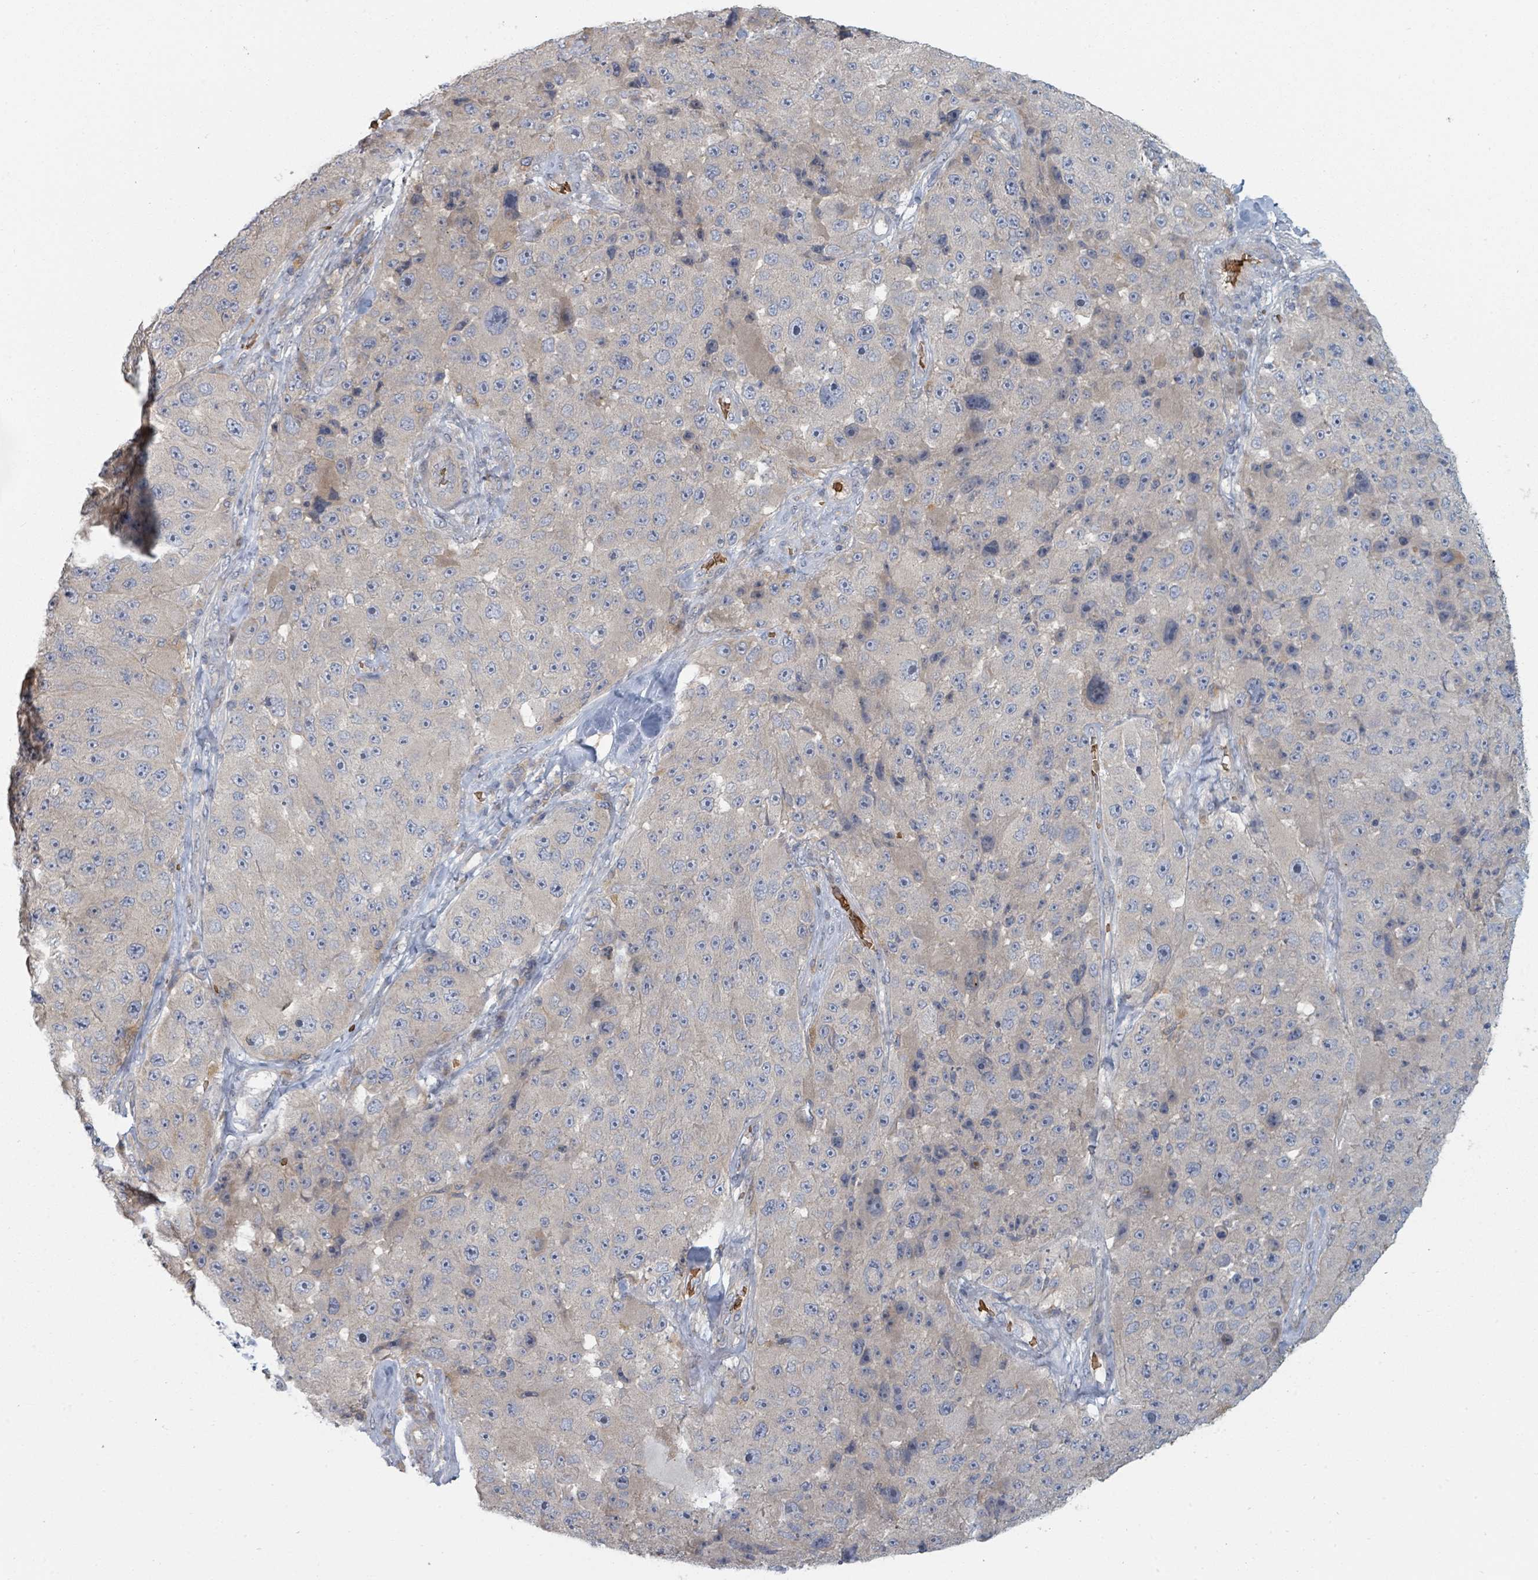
{"staining": {"intensity": "negative", "quantity": "none", "location": "none"}, "tissue": "melanoma", "cell_type": "Tumor cells", "image_type": "cancer", "snomed": [{"axis": "morphology", "description": "Malignant melanoma, Metastatic site"}, {"axis": "topography", "description": "Lymph node"}], "caption": "DAB immunohistochemical staining of melanoma exhibits no significant expression in tumor cells.", "gene": "TRPC4AP", "patient": {"sex": "male", "age": 62}}